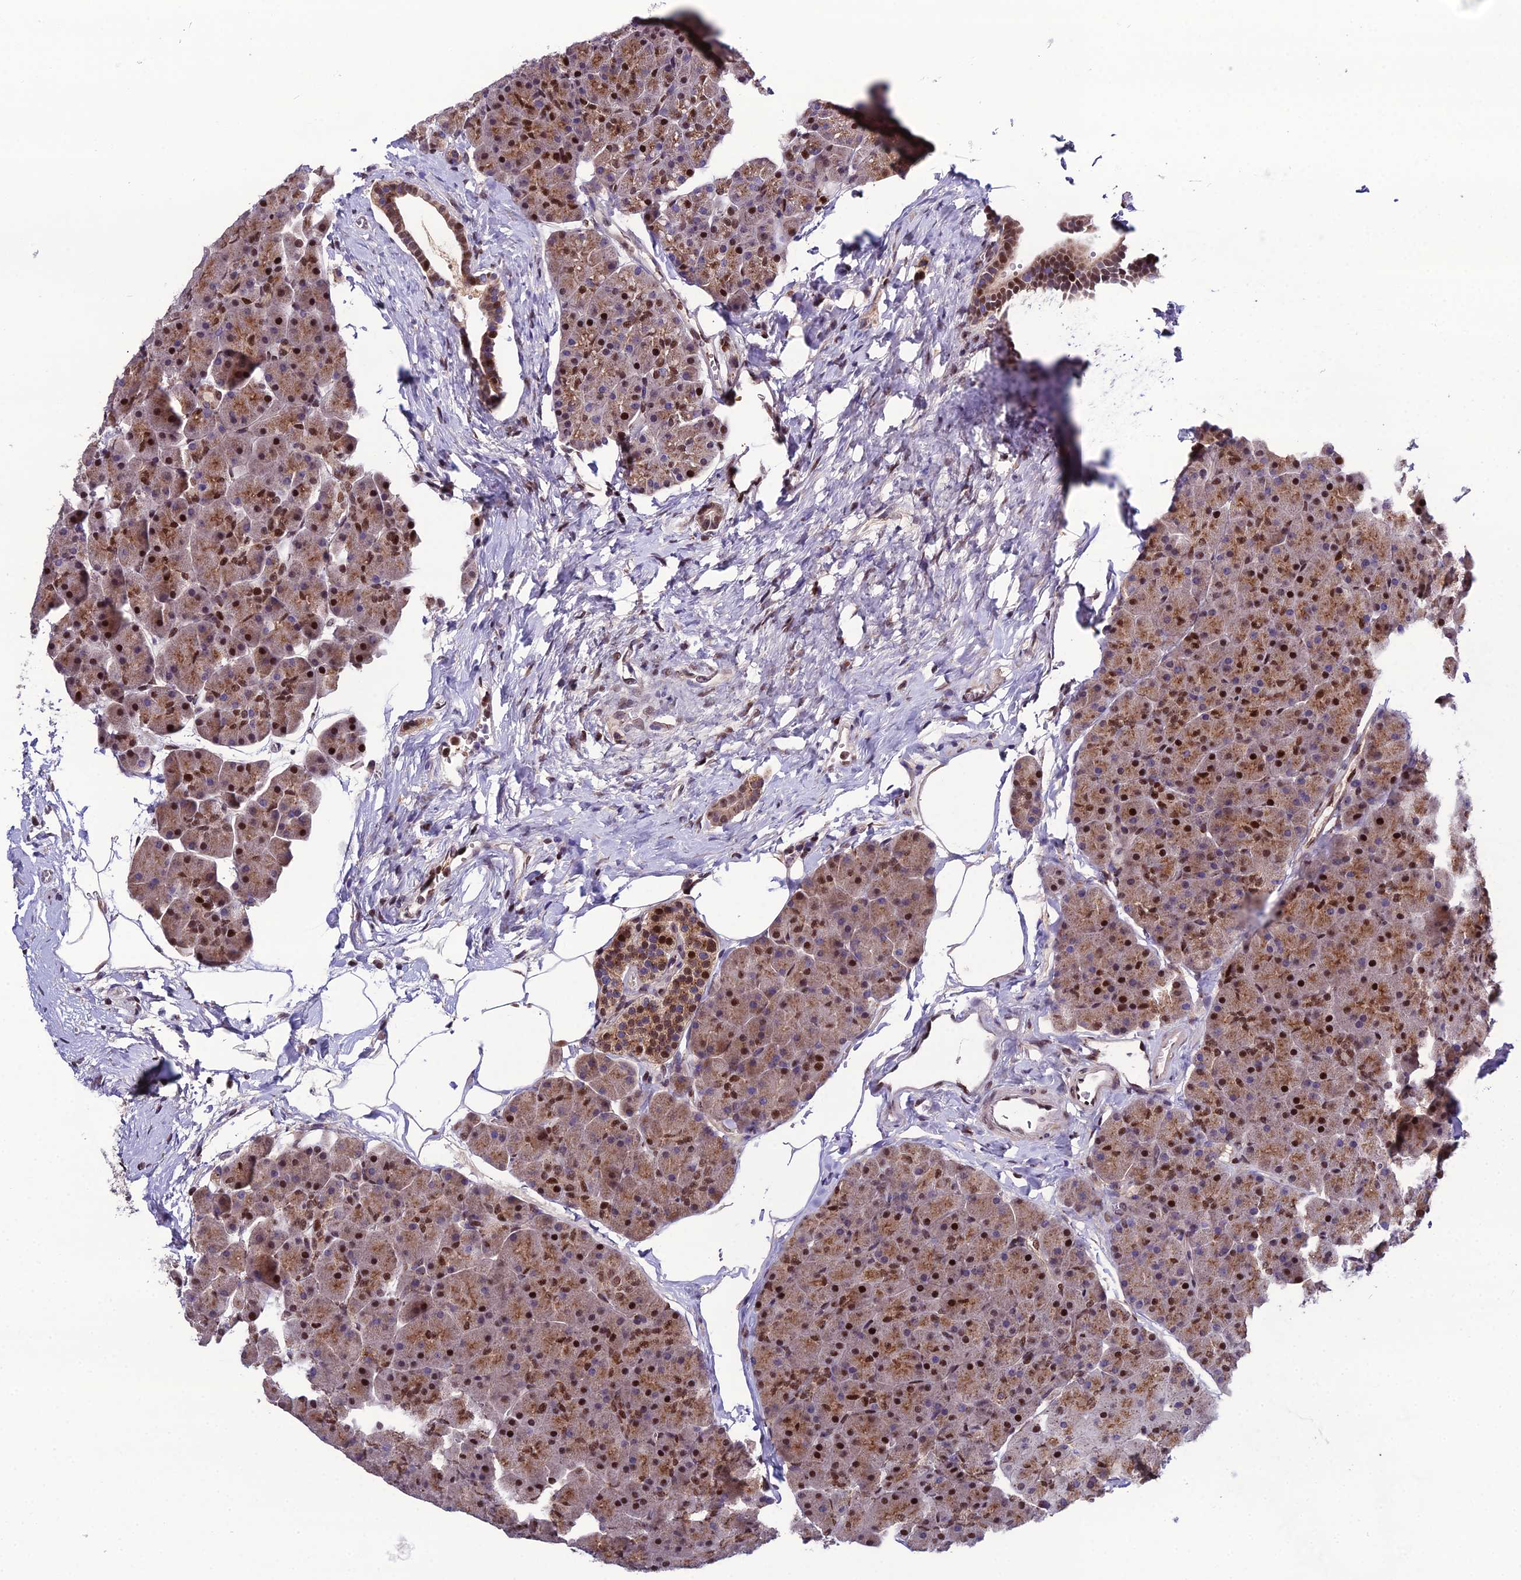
{"staining": {"intensity": "strong", "quantity": ">75%", "location": "cytoplasmic/membranous,nuclear"}, "tissue": "pancreas", "cell_type": "Exocrine glandular cells", "image_type": "normal", "snomed": [{"axis": "morphology", "description": "Normal tissue, NOS"}, {"axis": "topography", "description": "Pancreas"}], "caption": "Brown immunohistochemical staining in normal pancreas demonstrates strong cytoplasmic/membranous,nuclear staining in about >75% of exocrine glandular cells.", "gene": "ARL2", "patient": {"sex": "male", "age": 36}}